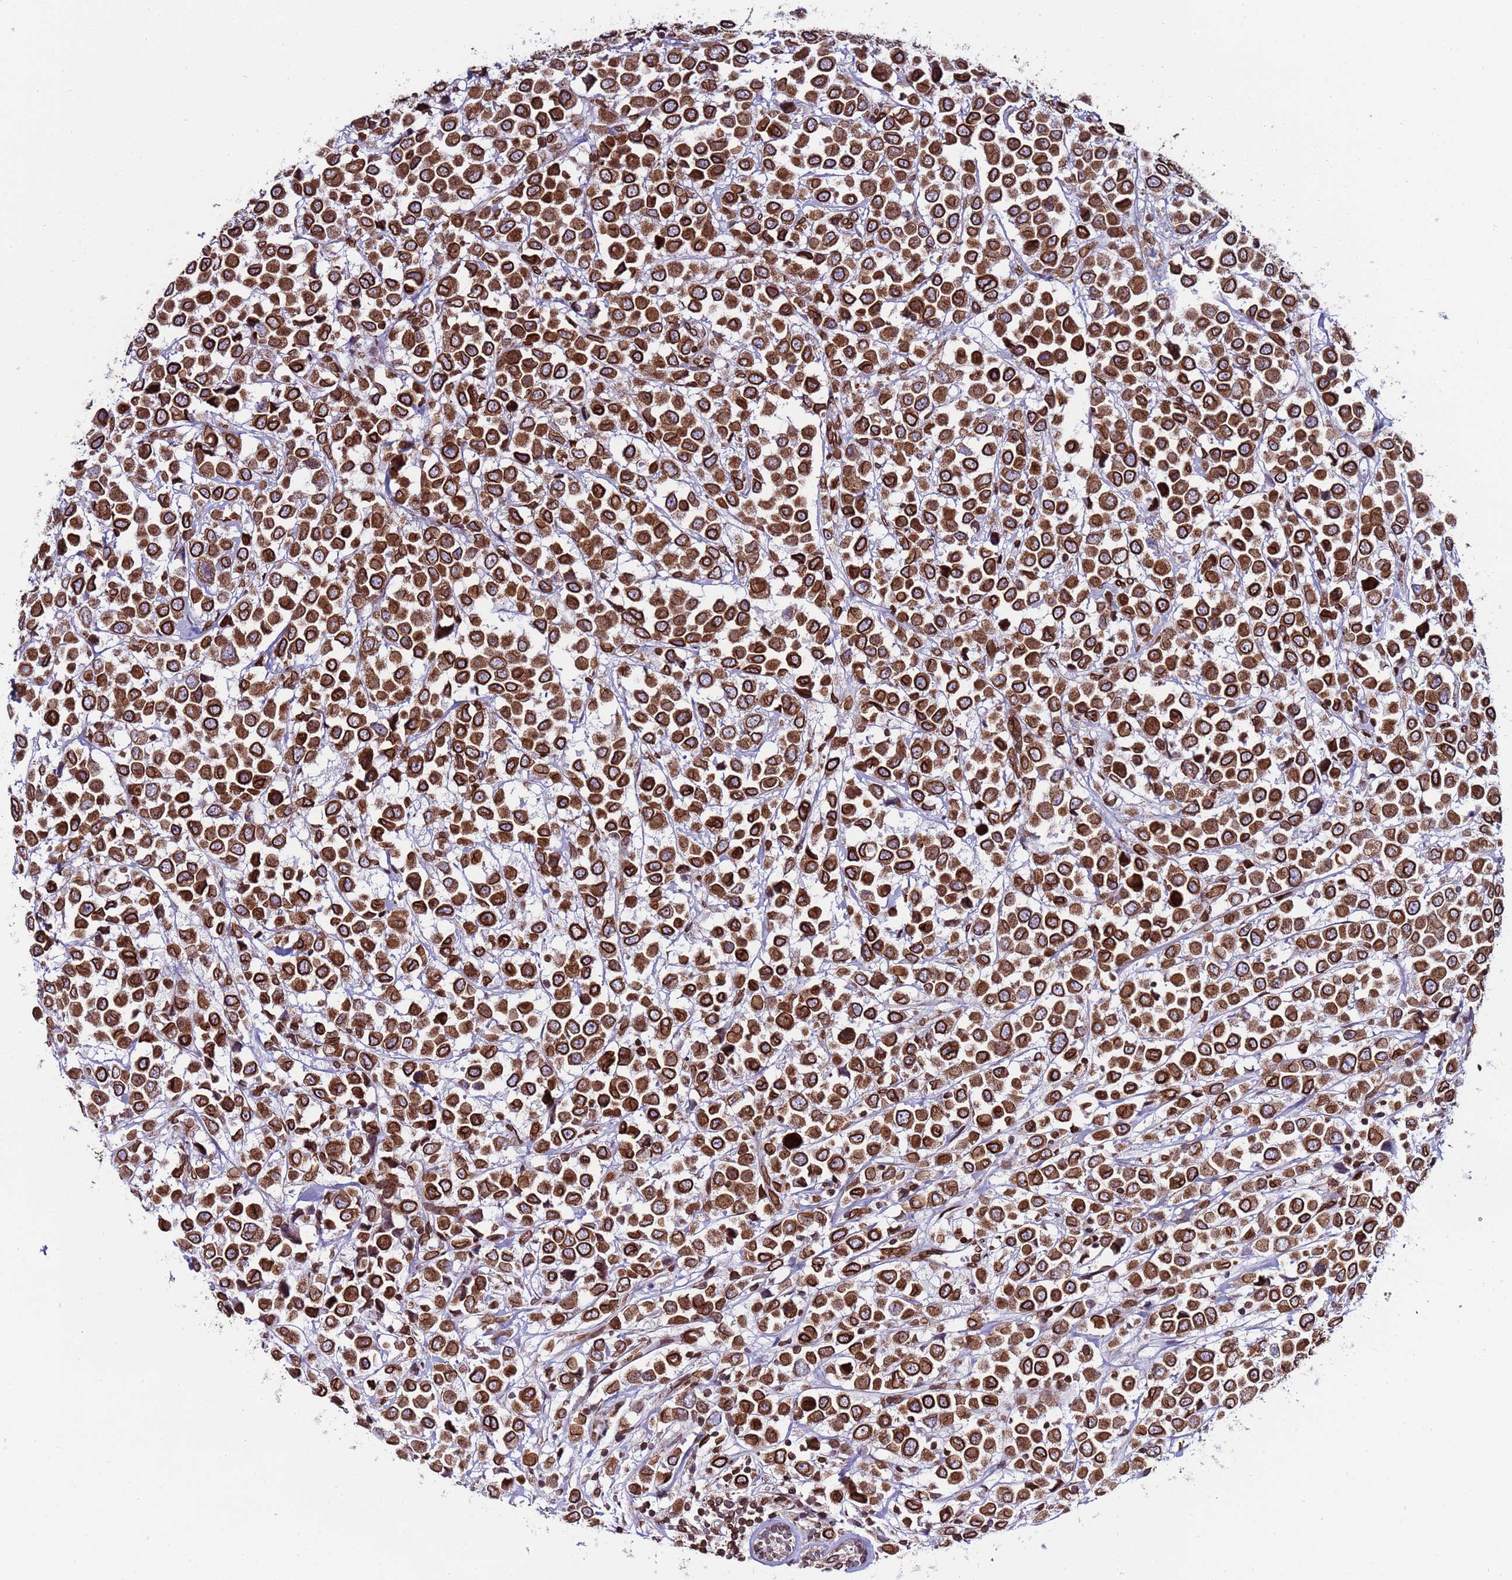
{"staining": {"intensity": "strong", "quantity": ">75%", "location": "cytoplasmic/membranous,nuclear"}, "tissue": "breast cancer", "cell_type": "Tumor cells", "image_type": "cancer", "snomed": [{"axis": "morphology", "description": "Duct carcinoma"}, {"axis": "topography", "description": "Breast"}], "caption": "Strong cytoplasmic/membranous and nuclear protein expression is present in about >75% of tumor cells in breast infiltrating ductal carcinoma.", "gene": "TOR1AIP1", "patient": {"sex": "female", "age": 61}}